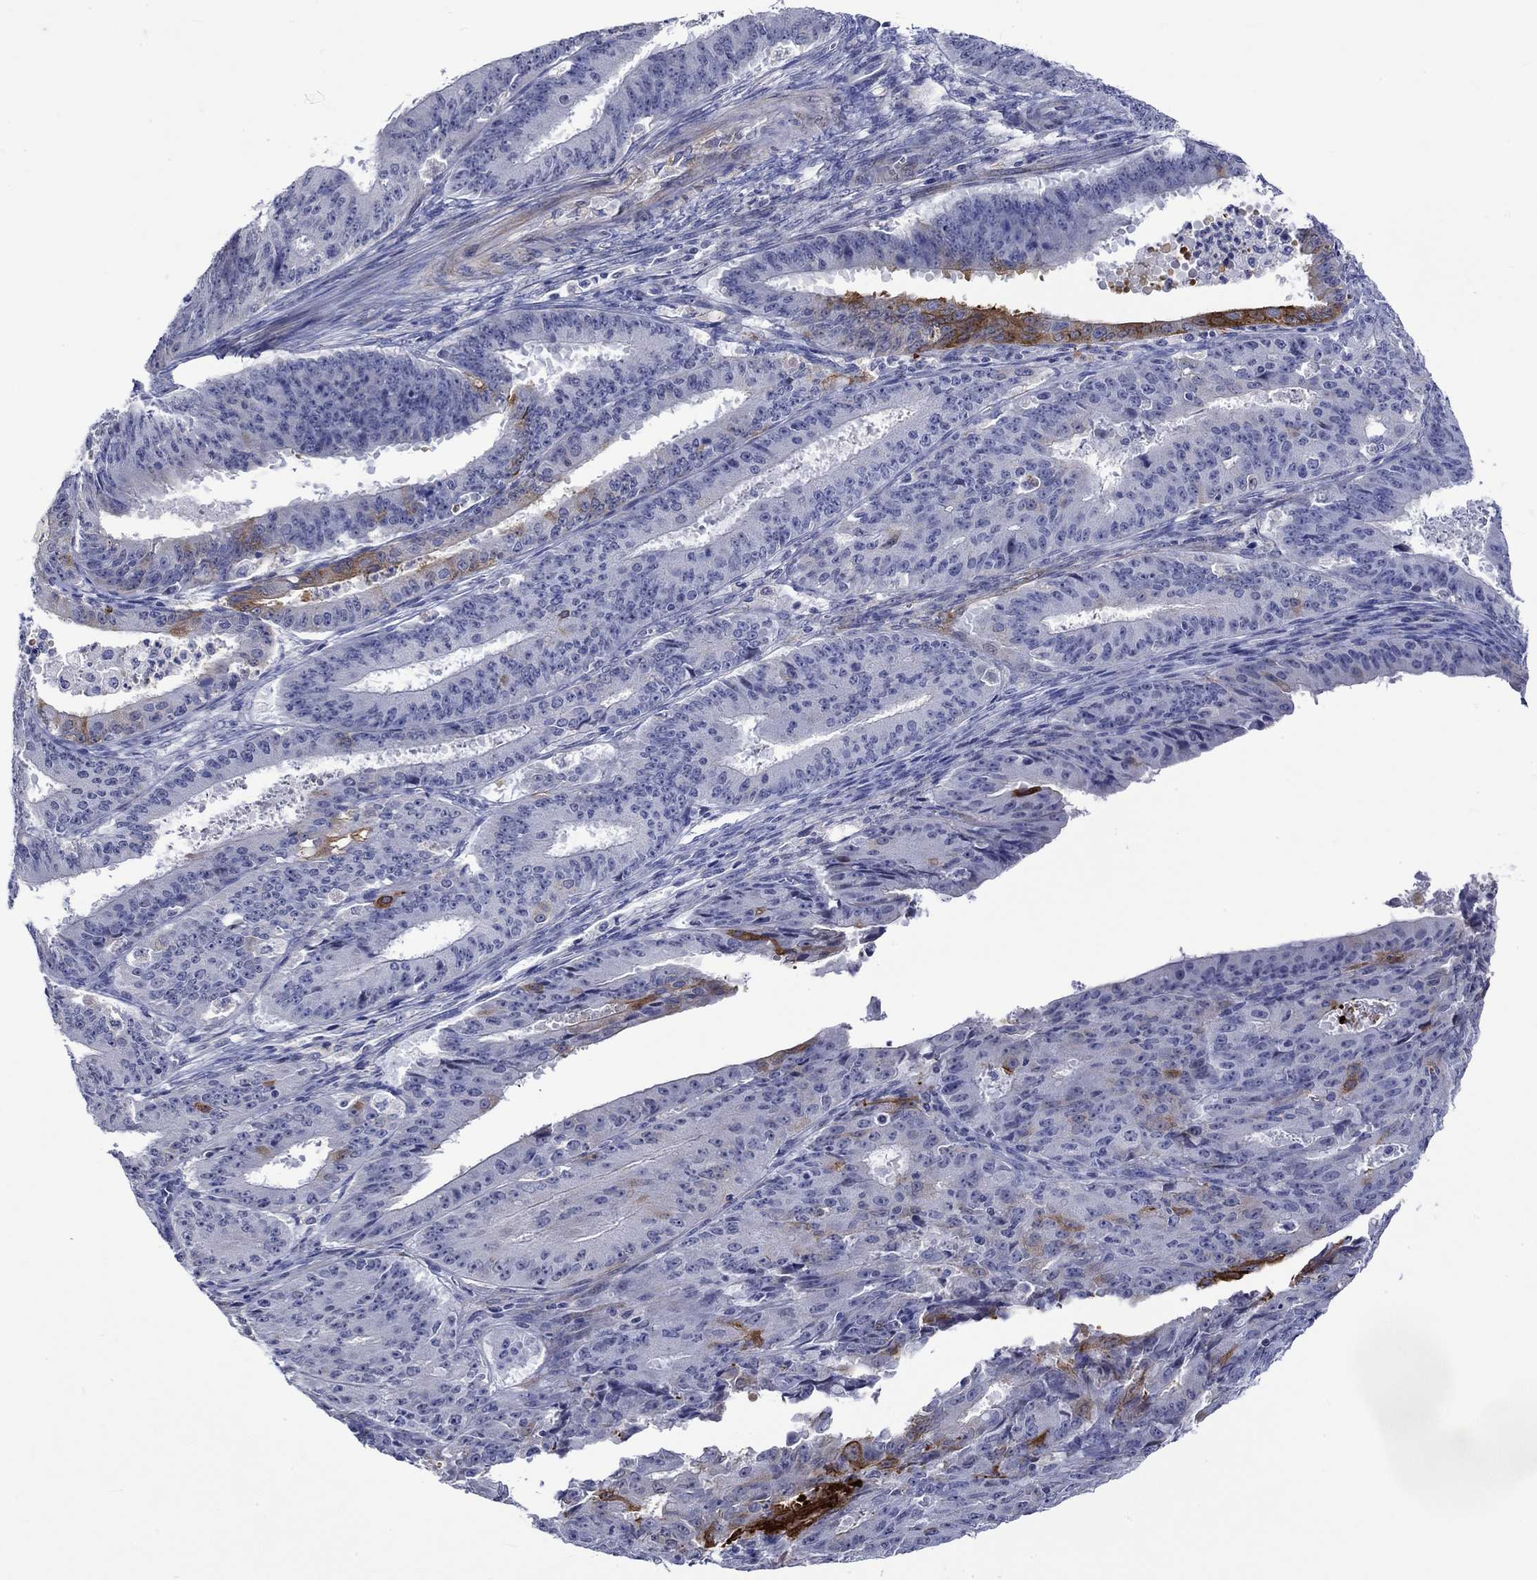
{"staining": {"intensity": "strong", "quantity": "<25%", "location": "cytoplasmic/membranous"}, "tissue": "ovarian cancer", "cell_type": "Tumor cells", "image_type": "cancer", "snomed": [{"axis": "morphology", "description": "Carcinoma, endometroid"}, {"axis": "topography", "description": "Ovary"}], "caption": "The micrograph exhibits a brown stain indicating the presence of a protein in the cytoplasmic/membranous of tumor cells in endometroid carcinoma (ovarian). Immunohistochemistry stains the protein in brown and the nuclei are stained blue.", "gene": "CRYAB", "patient": {"sex": "female", "age": 42}}